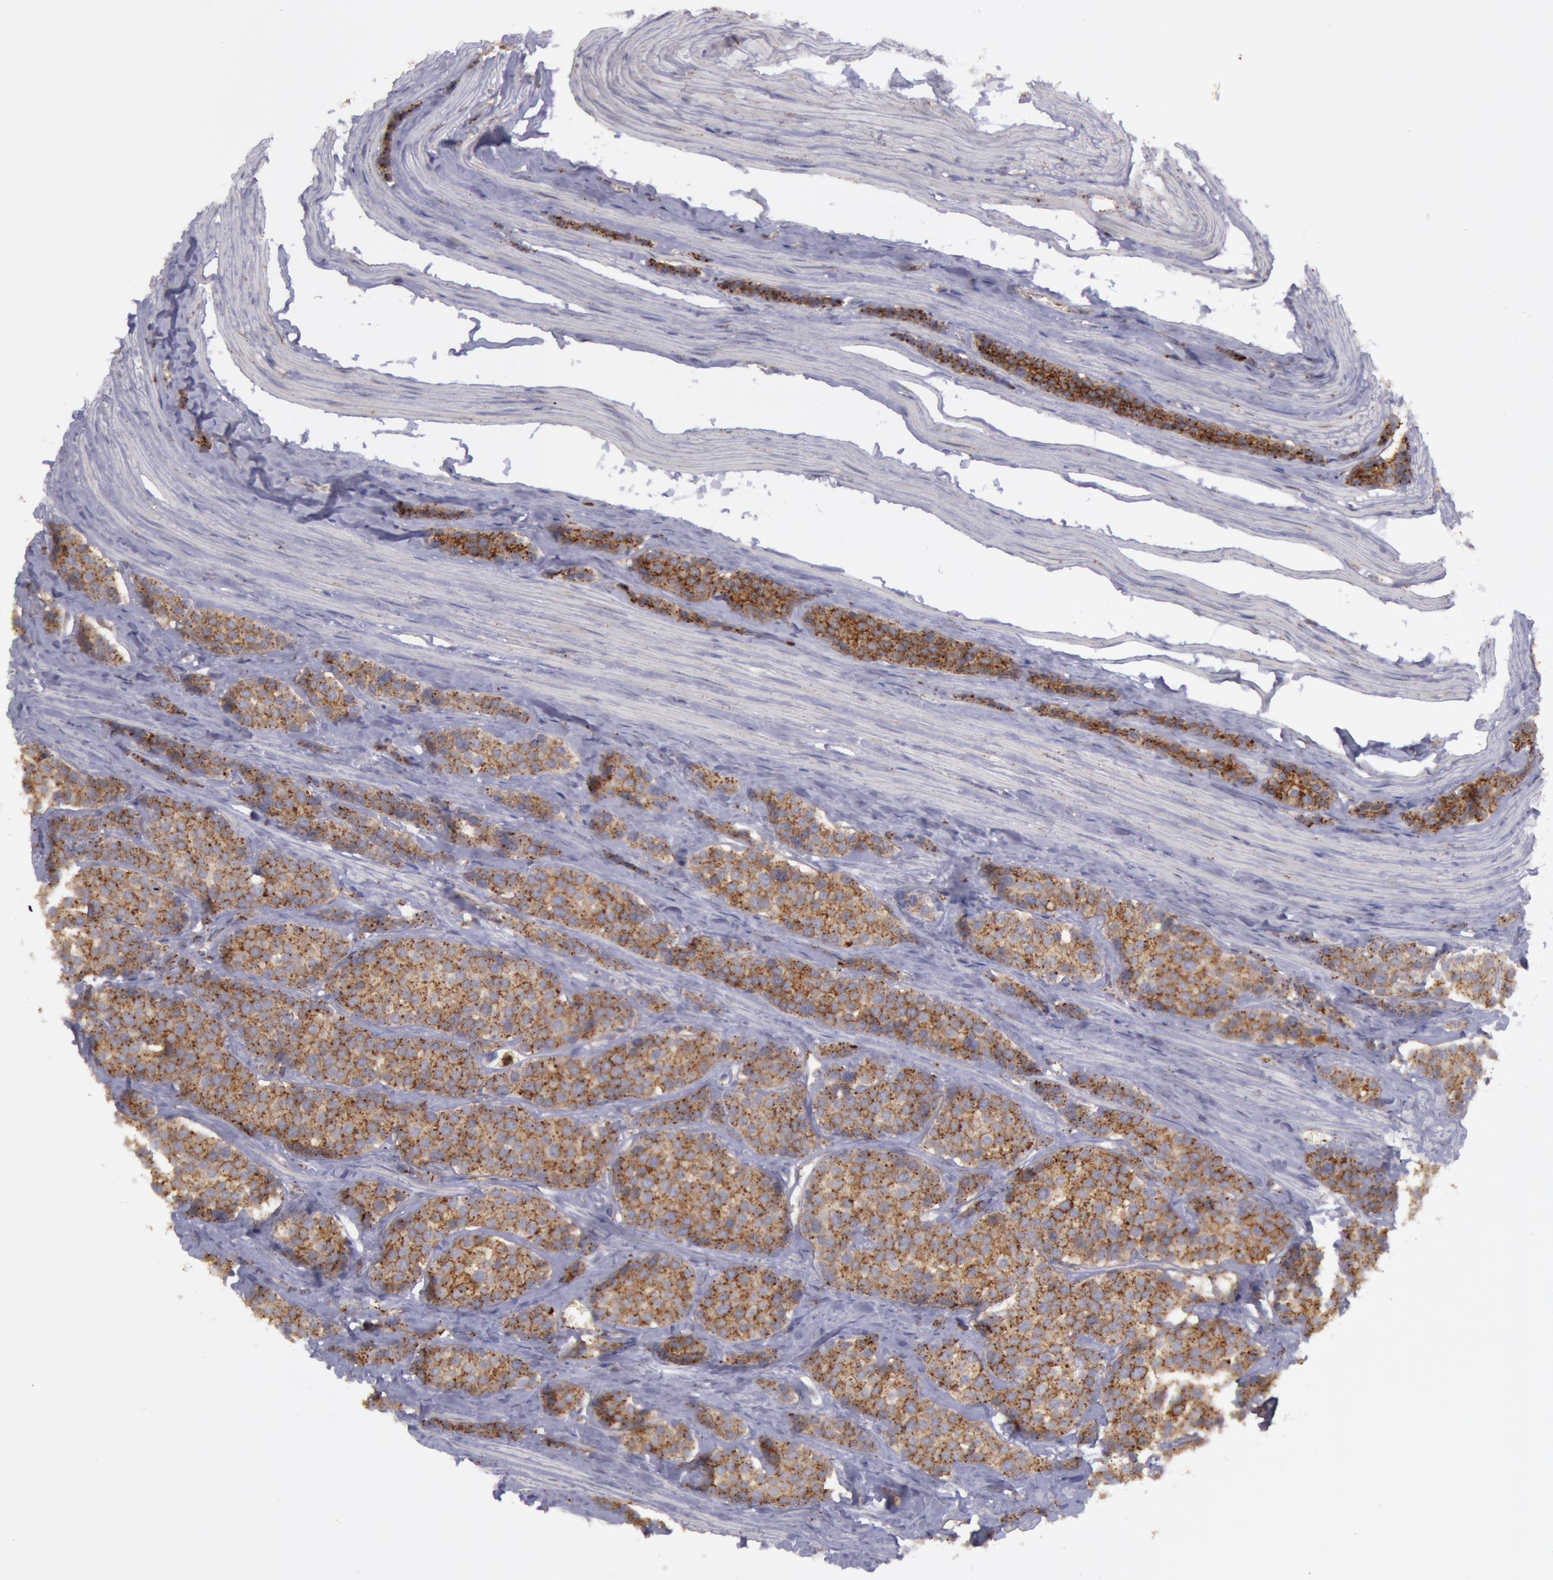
{"staining": {"intensity": "strong", "quantity": ">75%", "location": "cytoplasmic/membranous"}, "tissue": "carcinoid", "cell_type": "Tumor cells", "image_type": "cancer", "snomed": [{"axis": "morphology", "description": "Carcinoid, malignant, NOS"}, {"axis": "topography", "description": "Small intestine"}], "caption": "Brown immunohistochemical staining in carcinoid (malignant) shows strong cytoplasmic/membranous positivity in approximately >75% of tumor cells. The staining was performed using DAB (3,3'-diaminobenzidine) to visualize the protein expression in brown, while the nuclei were stained in blue with hematoxylin (Magnification: 20x).", "gene": "FLOT2", "patient": {"sex": "male", "age": 60}}